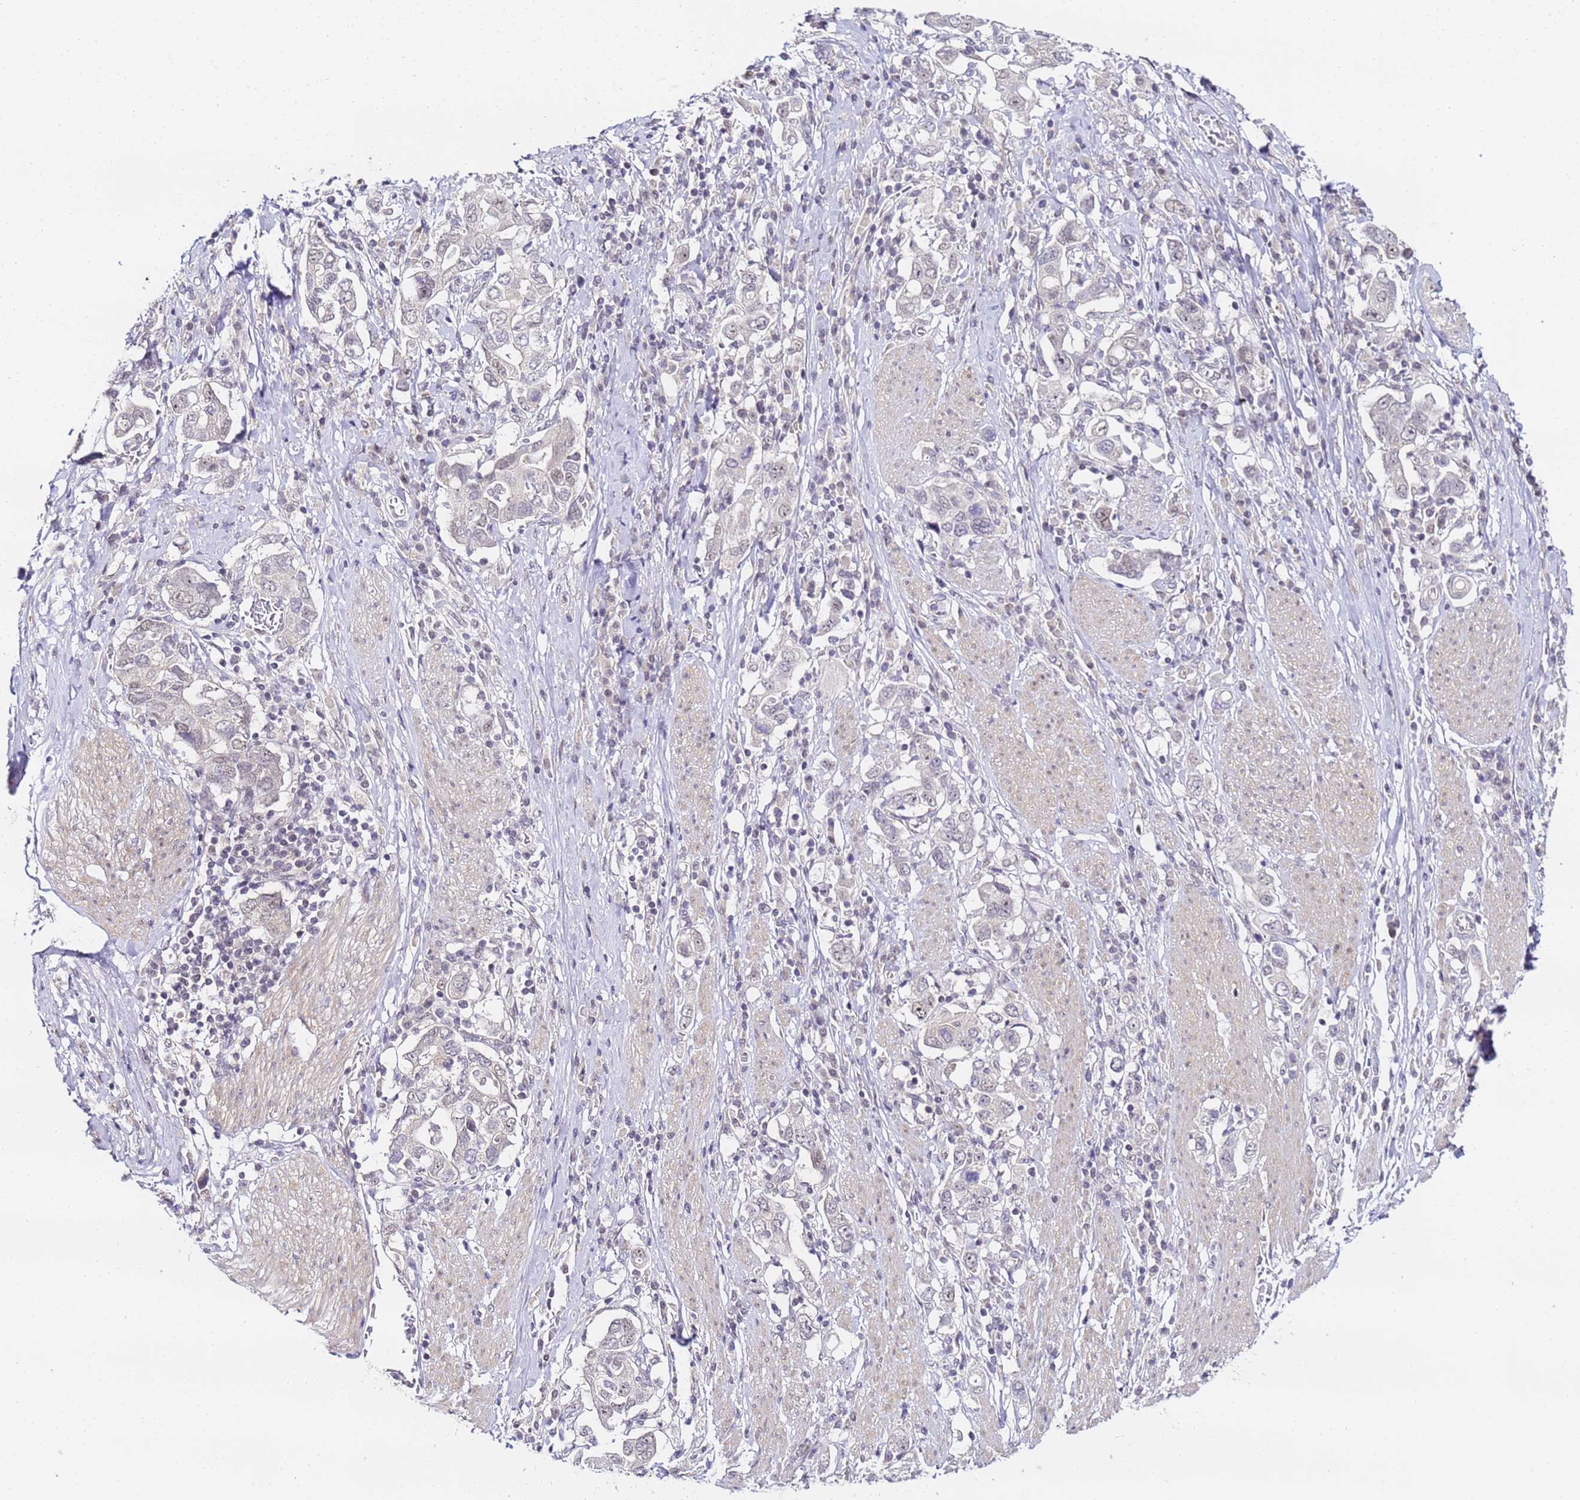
{"staining": {"intensity": "negative", "quantity": "none", "location": "none"}, "tissue": "stomach cancer", "cell_type": "Tumor cells", "image_type": "cancer", "snomed": [{"axis": "morphology", "description": "Adenocarcinoma, NOS"}, {"axis": "topography", "description": "Stomach, upper"}, {"axis": "topography", "description": "Stomach"}], "caption": "High magnification brightfield microscopy of adenocarcinoma (stomach) stained with DAB (brown) and counterstained with hematoxylin (blue): tumor cells show no significant positivity.", "gene": "LSM3", "patient": {"sex": "male", "age": 62}}